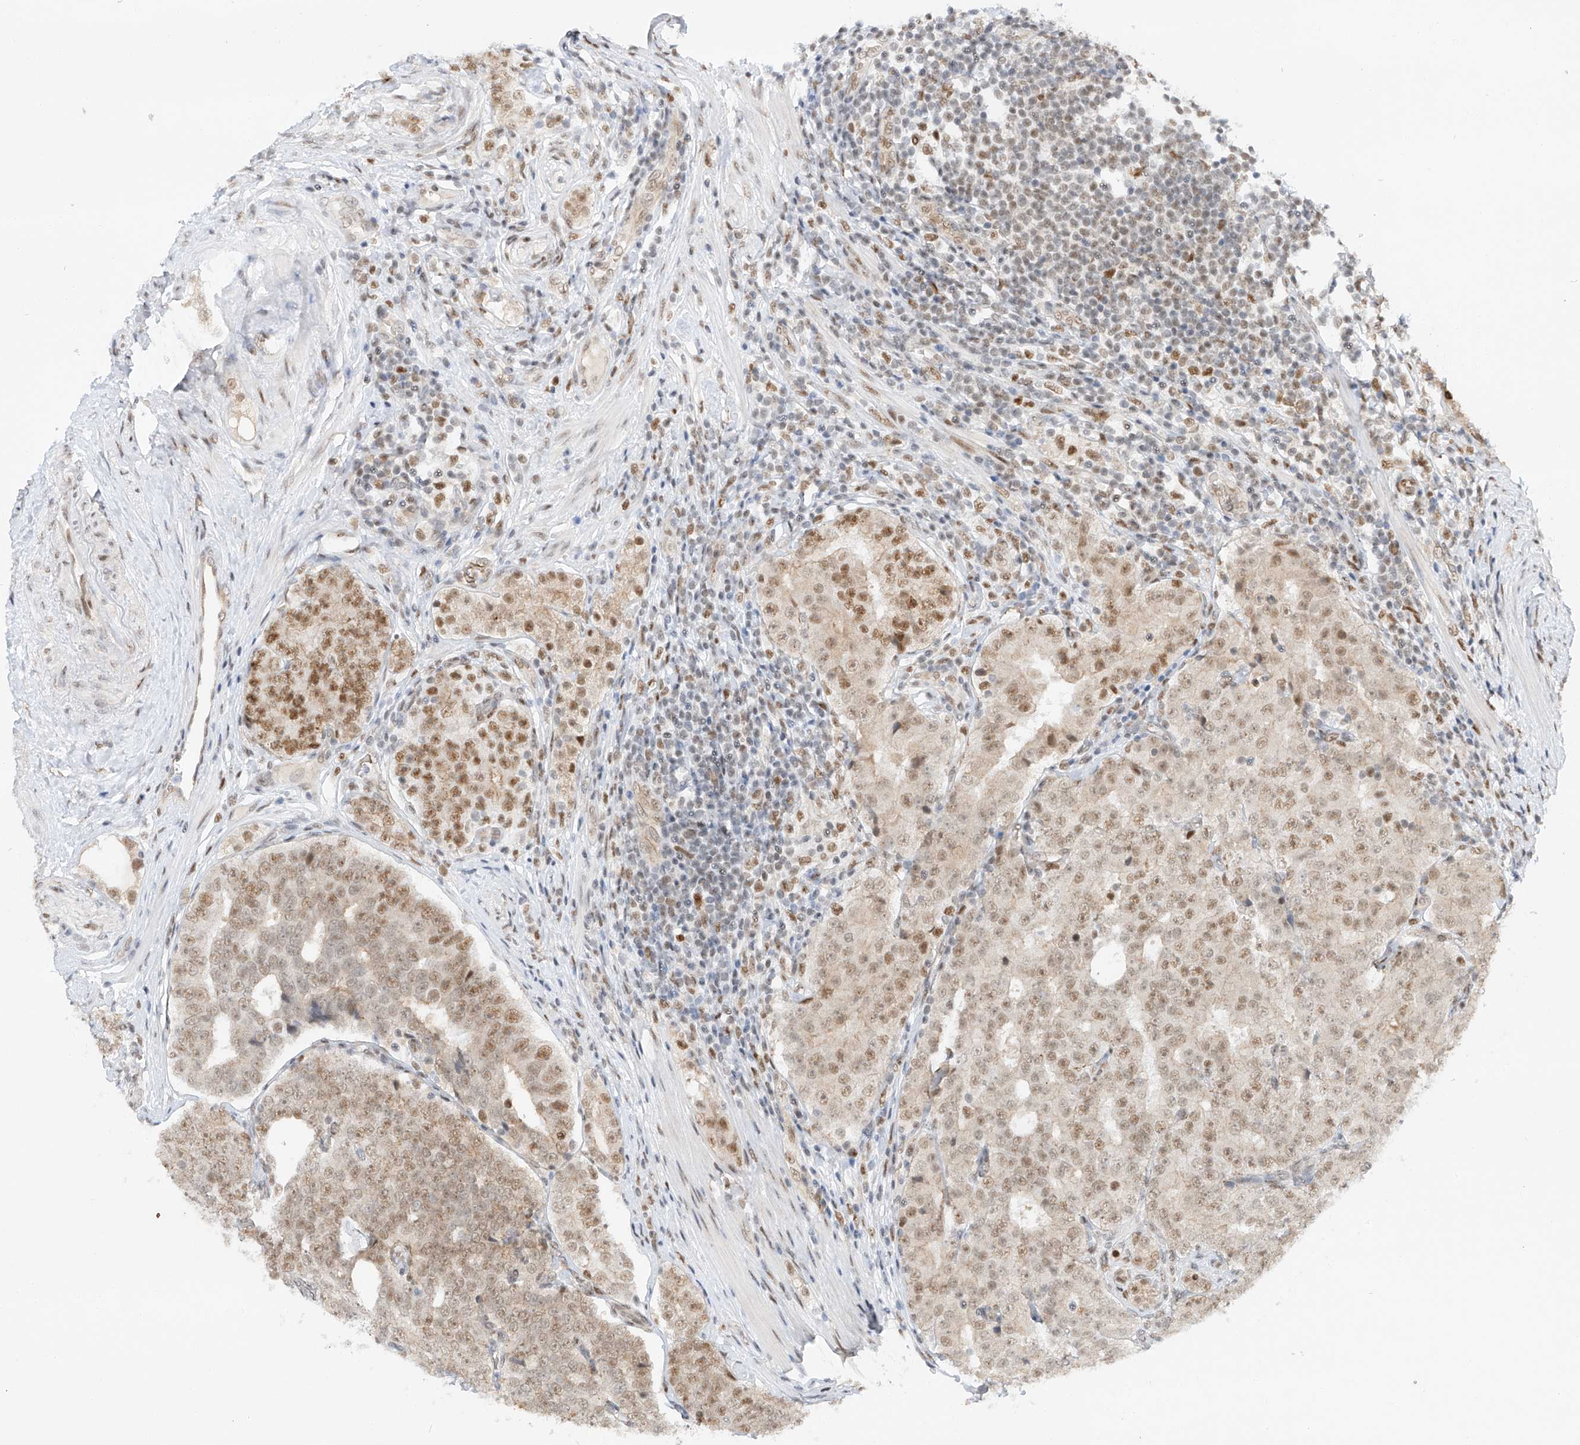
{"staining": {"intensity": "moderate", "quantity": ">75%", "location": "nuclear"}, "tissue": "prostate cancer", "cell_type": "Tumor cells", "image_type": "cancer", "snomed": [{"axis": "morphology", "description": "Adenocarcinoma, High grade"}, {"axis": "topography", "description": "Prostate"}], "caption": "Protein staining of prostate adenocarcinoma (high-grade) tissue exhibits moderate nuclear expression in about >75% of tumor cells. (brown staining indicates protein expression, while blue staining denotes nuclei).", "gene": "POGK", "patient": {"sex": "male", "age": 56}}